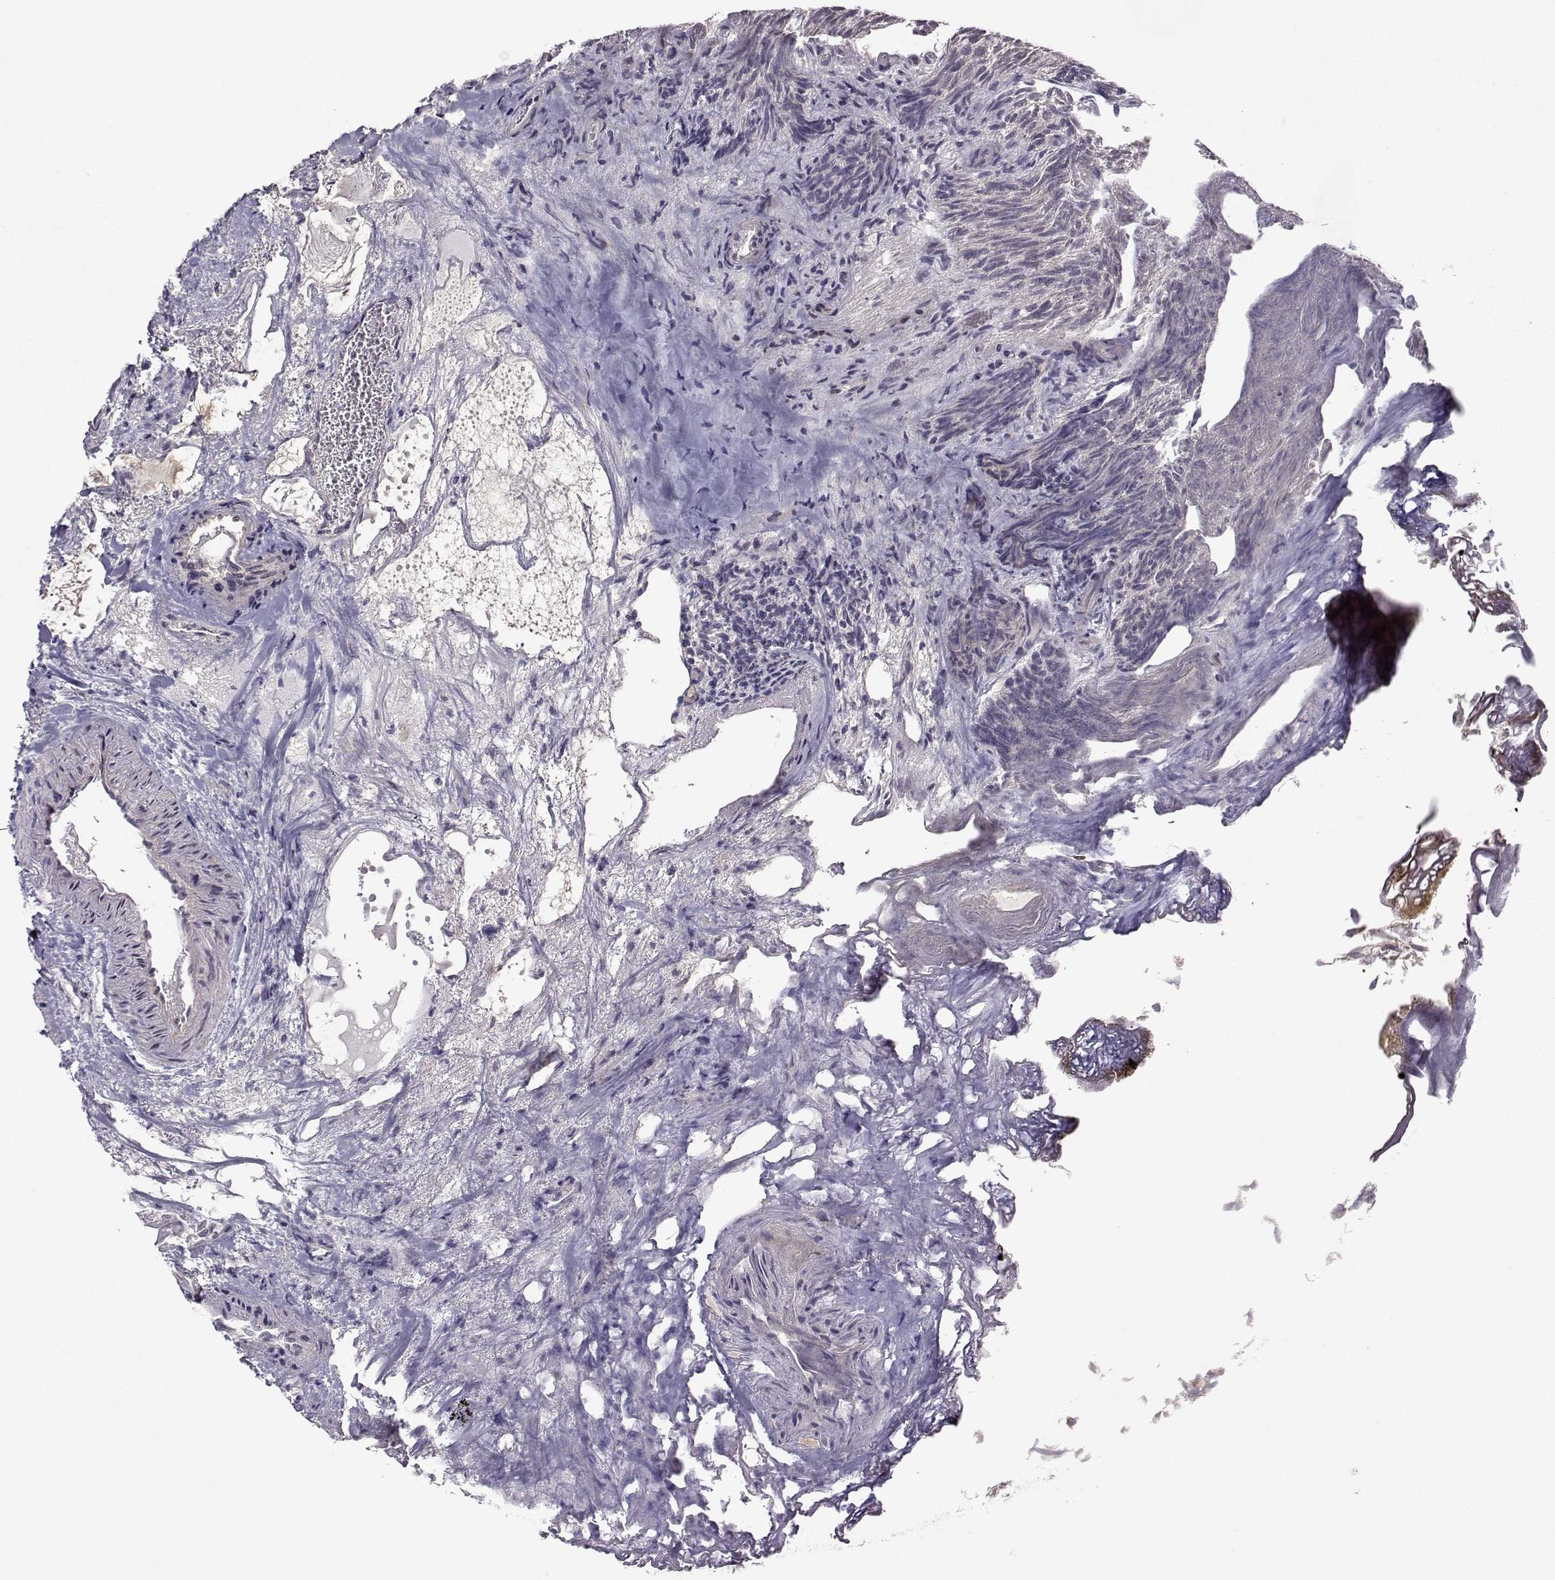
{"staining": {"intensity": "negative", "quantity": "none", "location": "none"}, "tissue": "urothelial cancer", "cell_type": "Tumor cells", "image_type": "cancer", "snomed": [{"axis": "morphology", "description": "Urothelial carcinoma, Low grade"}, {"axis": "topography", "description": "Urinary bladder"}], "caption": "Immunohistochemical staining of human urothelial cancer exhibits no significant positivity in tumor cells.", "gene": "NECAB3", "patient": {"sex": "male", "age": 77}}